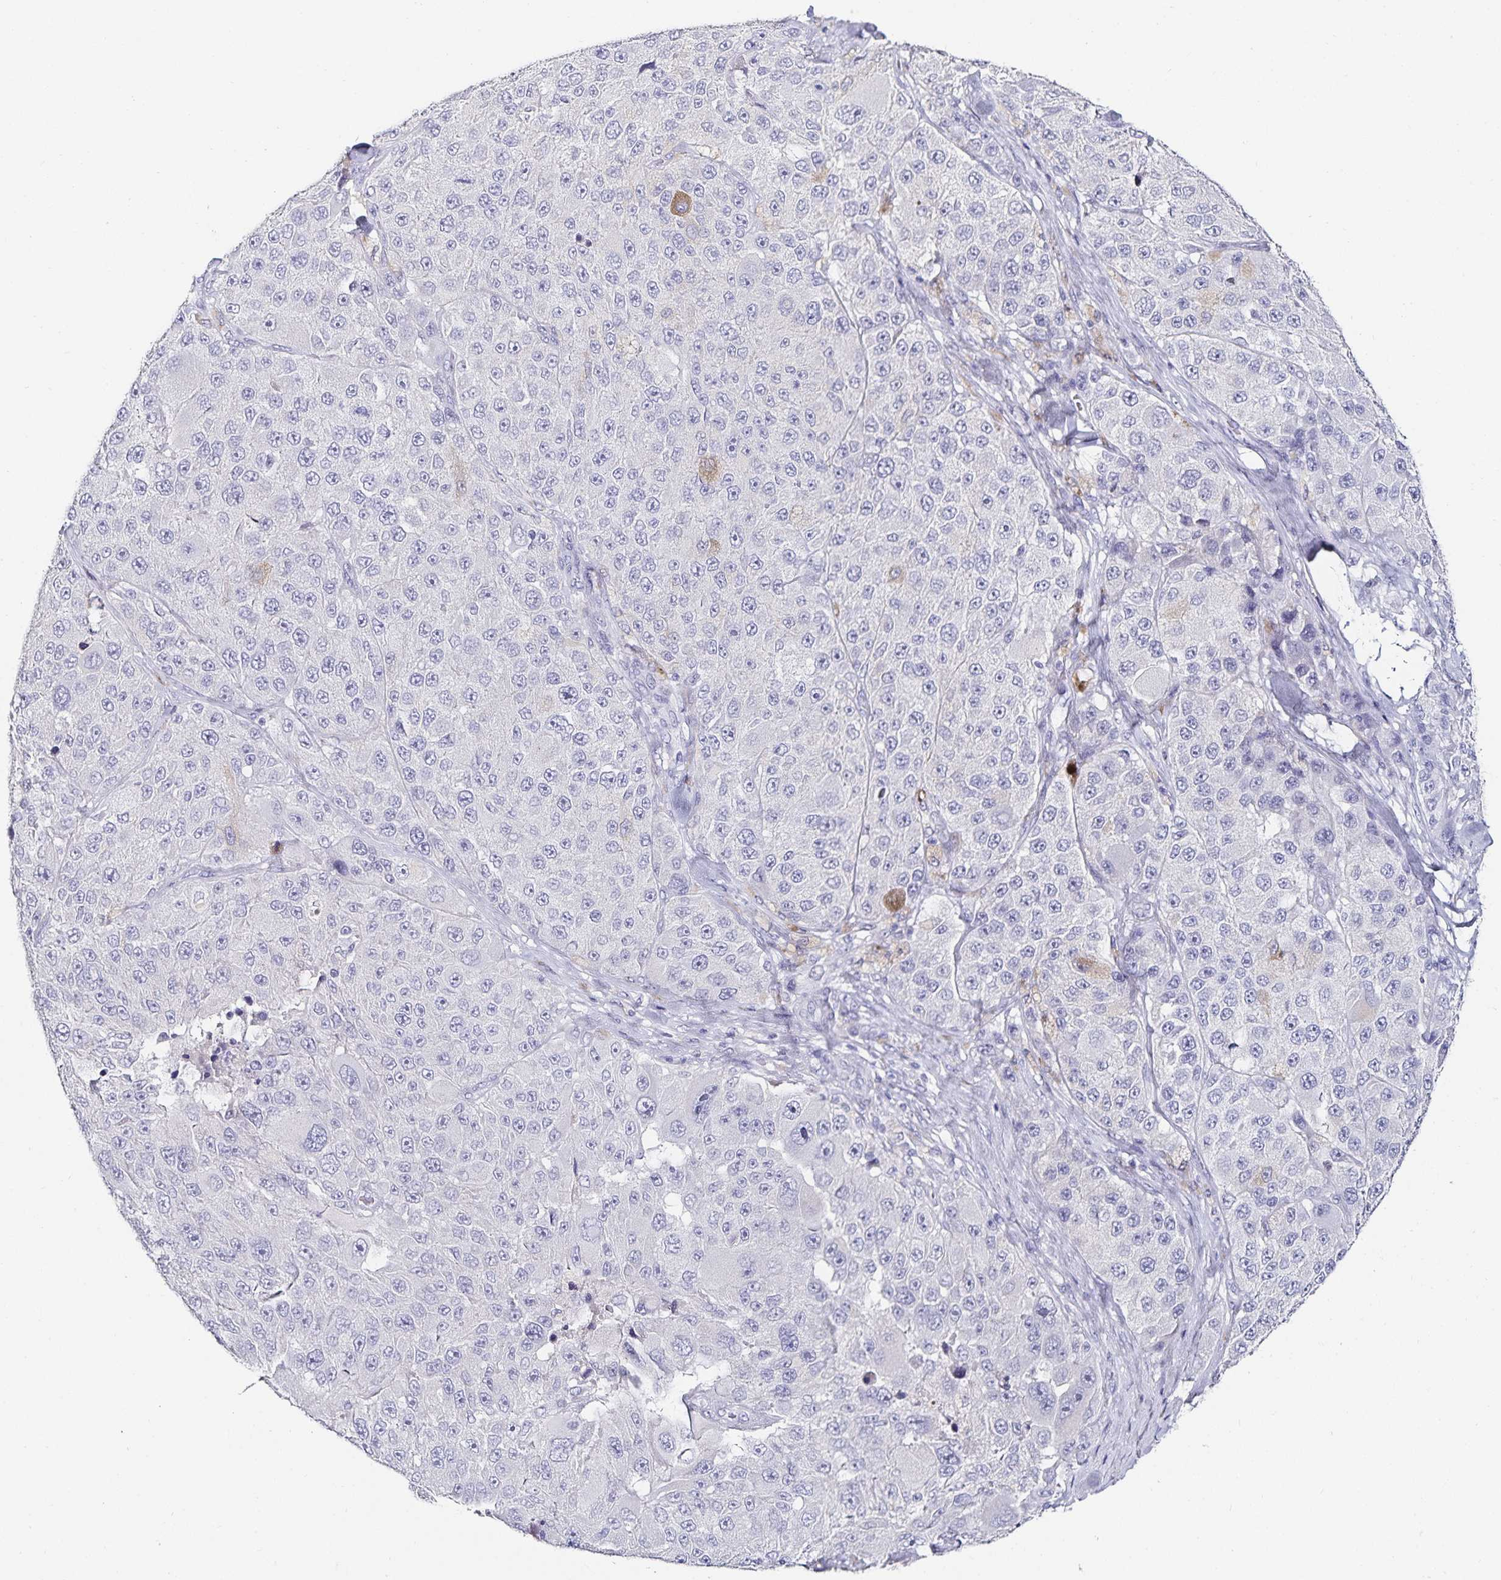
{"staining": {"intensity": "negative", "quantity": "none", "location": "none"}, "tissue": "melanoma", "cell_type": "Tumor cells", "image_type": "cancer", "snomed": [{"axis": "morphology", "description": "Malignant melanoma, Metastatic site"}, {"axis": "topography", "description": "Lymph node"}], "caption": "Melanoma stained for a protein using IHC exhibits no expression tumor cells.", "gene": "TSPAN7", "patient": {"sex": "male", "age": 62}}